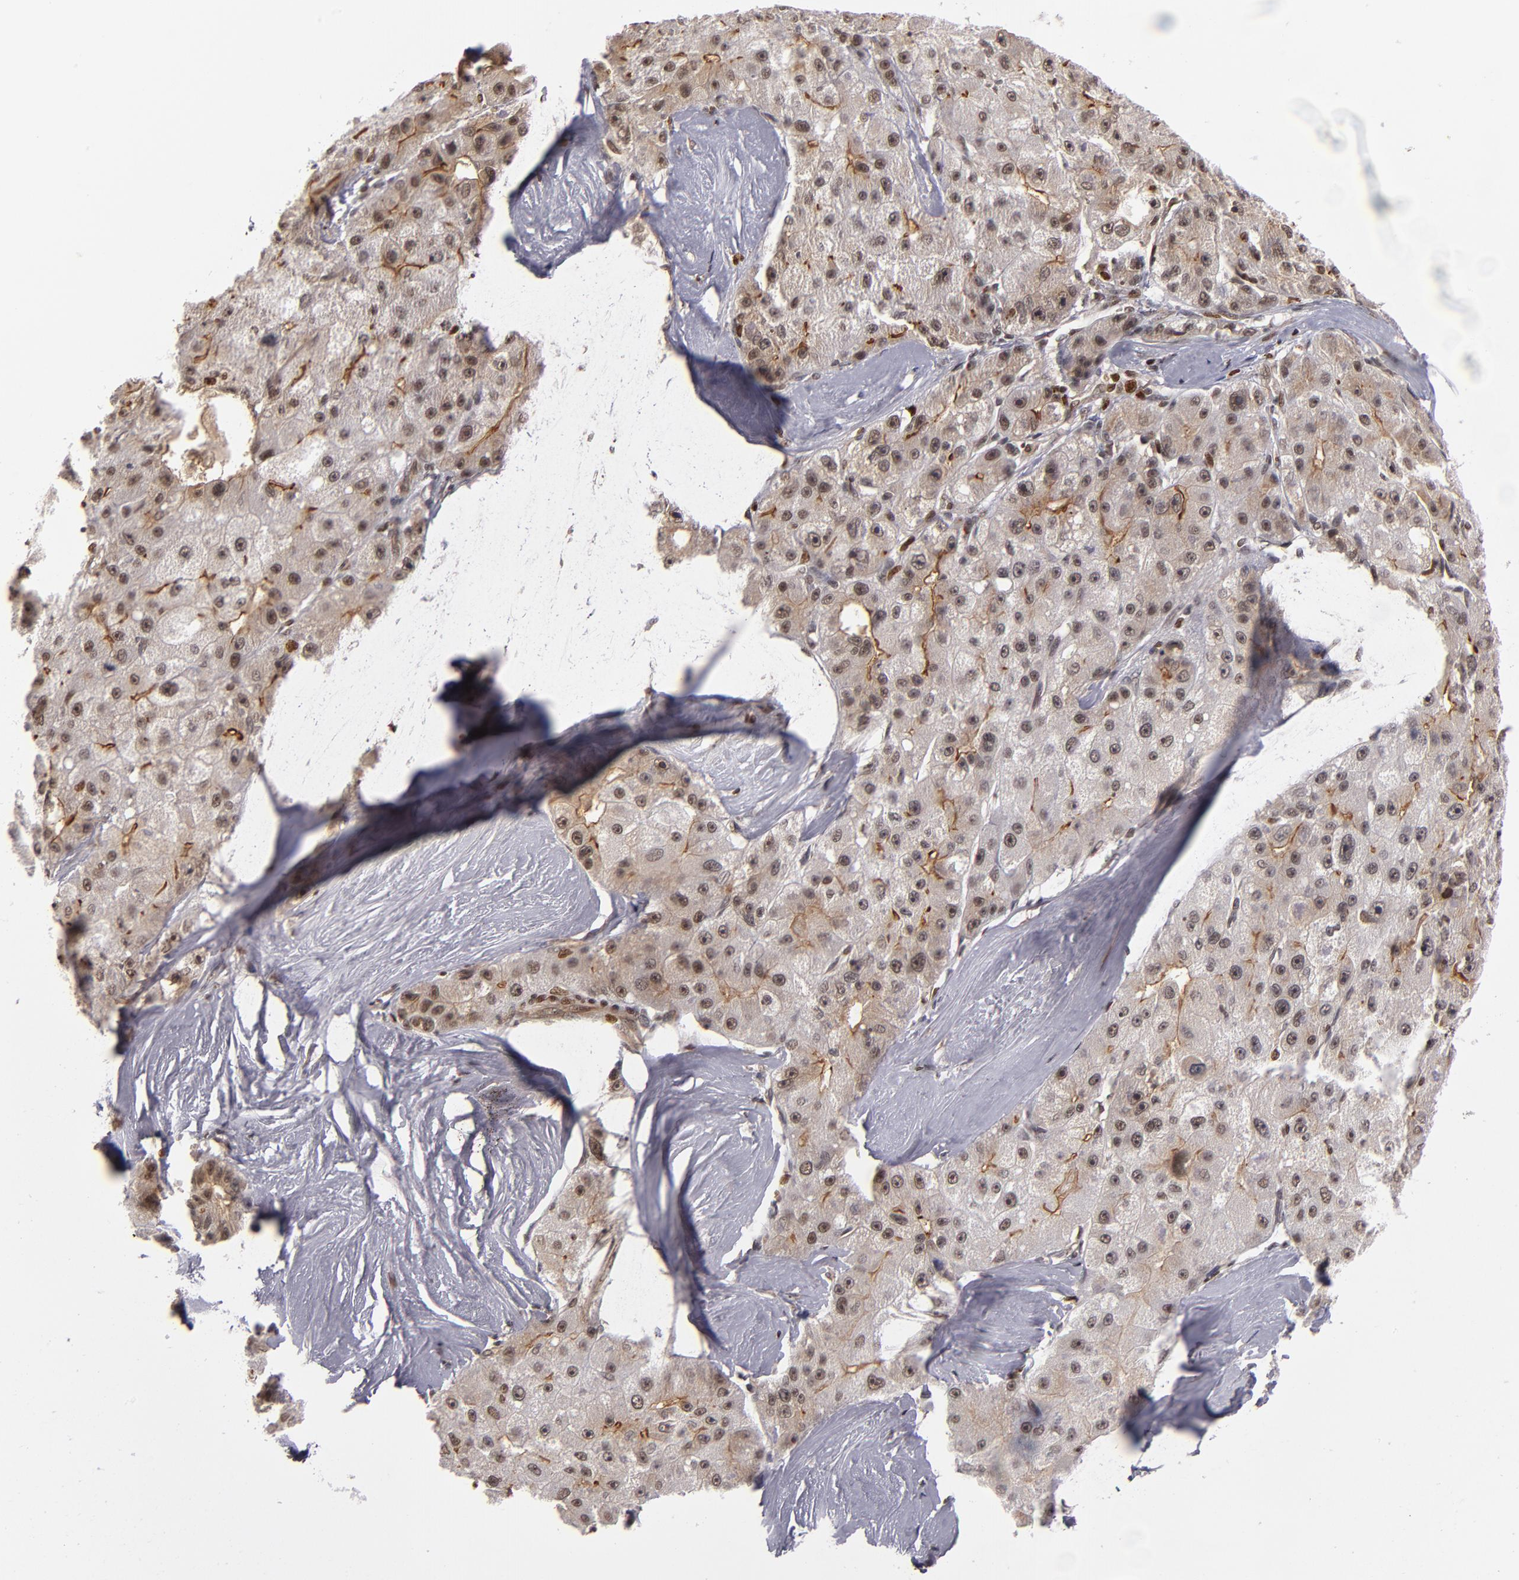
{"staining": {"intensity": "moderate", "quantity": "25%-75%", "location": "nuclear"}, "tissue": "liver cancer", "cell_type": "Tumor cells", "image_type": "cancer", "snomed": [{"axis": "morphology", "description": "Carcinoma, Hepatocellular, NOS"}, {"axis": "topography", "description": "Liver"}], "caption": "A brown stain labels moderate nuclear expression of a protein in liver cancer (hepatocellular carcinoma) tumor cells.", "gene": "KDM6A", "patient": {"sex": "male", "age": 80}}